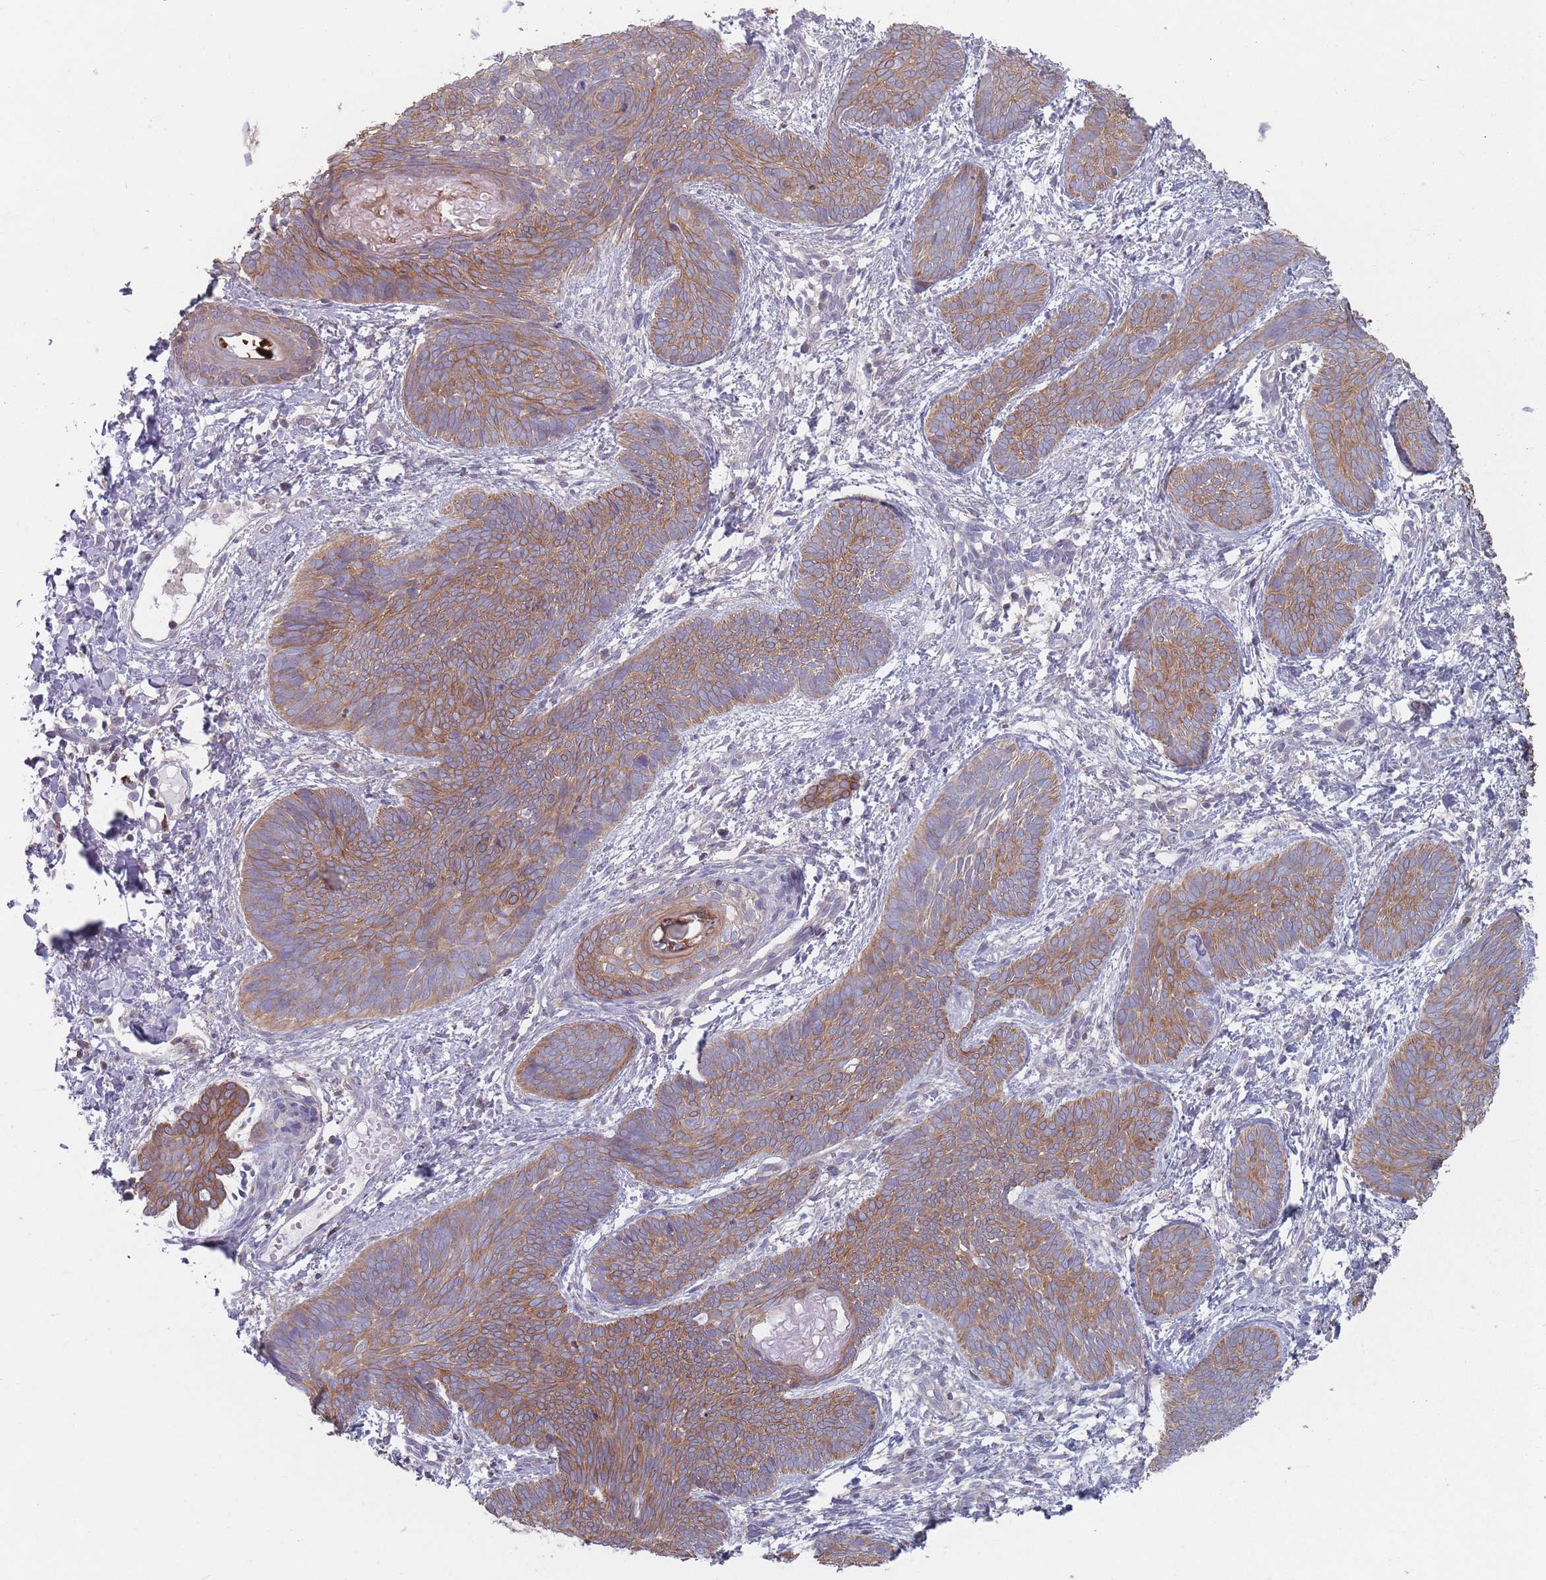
{"staining": {"intensity": "moderate", "quantity": ">75%", "location": "cytoplasmic/membranous"}, "tissue": "skin cancer", "cell_type": "Tumor cells", "image_type": "cancer", "snomed": [{"axis": "morphology", "description": "Basal cell carcinoma"}, {"axis": "topography", "description": "Skin"}], "caption": "Immunohistochemical staining of human skin cancer (basal cell carcinoma) reveals medium levels of moderate cytoplasmic/membranous staining in about >75% of tumor cells.", "gene": "HSBP1L1", "patient": {"sex": "female", "age": 81}}